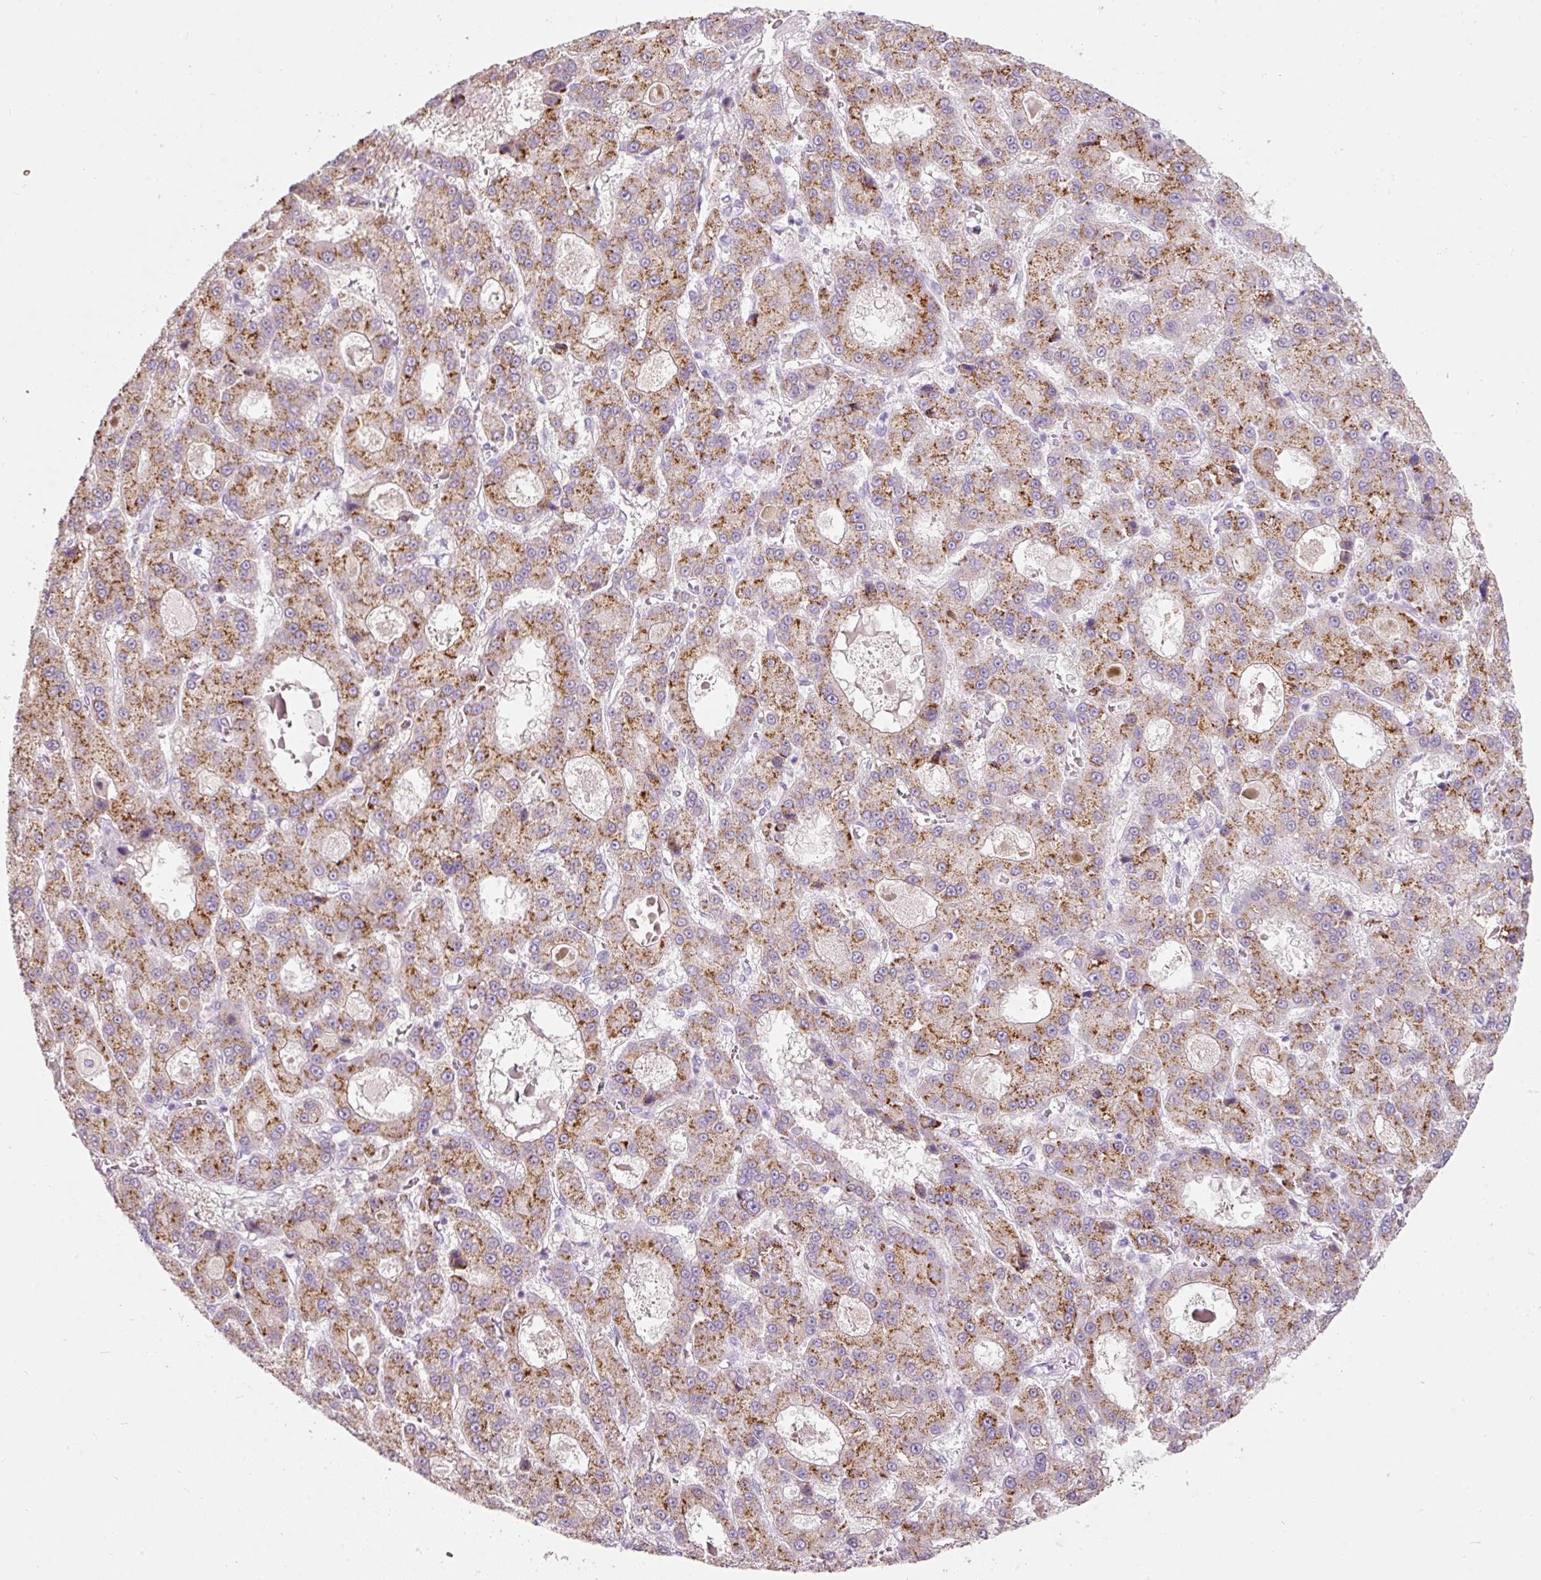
{"staining": {"intensity": "moderate", "quantity": ">75%", "location": "cytoplasmic/membranous"}, "tissue": "liver cancer", "cell_type": "Tumor cells", "image_type": "cancer", "snomed": [{"axis": "morphology", "description": "Carcinoma, Hepatocellular, NOS"}, {"axis": "topography", "description": "Liver"}], "caption": "IHC photomicrograph of liver cancer (hepatocellular carcinoma) stained for a protein (brown), which reveals medium levels of moderate cytoplasmic/membranous expression in about >75% of tumor cells.", "gene": "DNM1", "patient": {"sex": "male", "age": 70}}